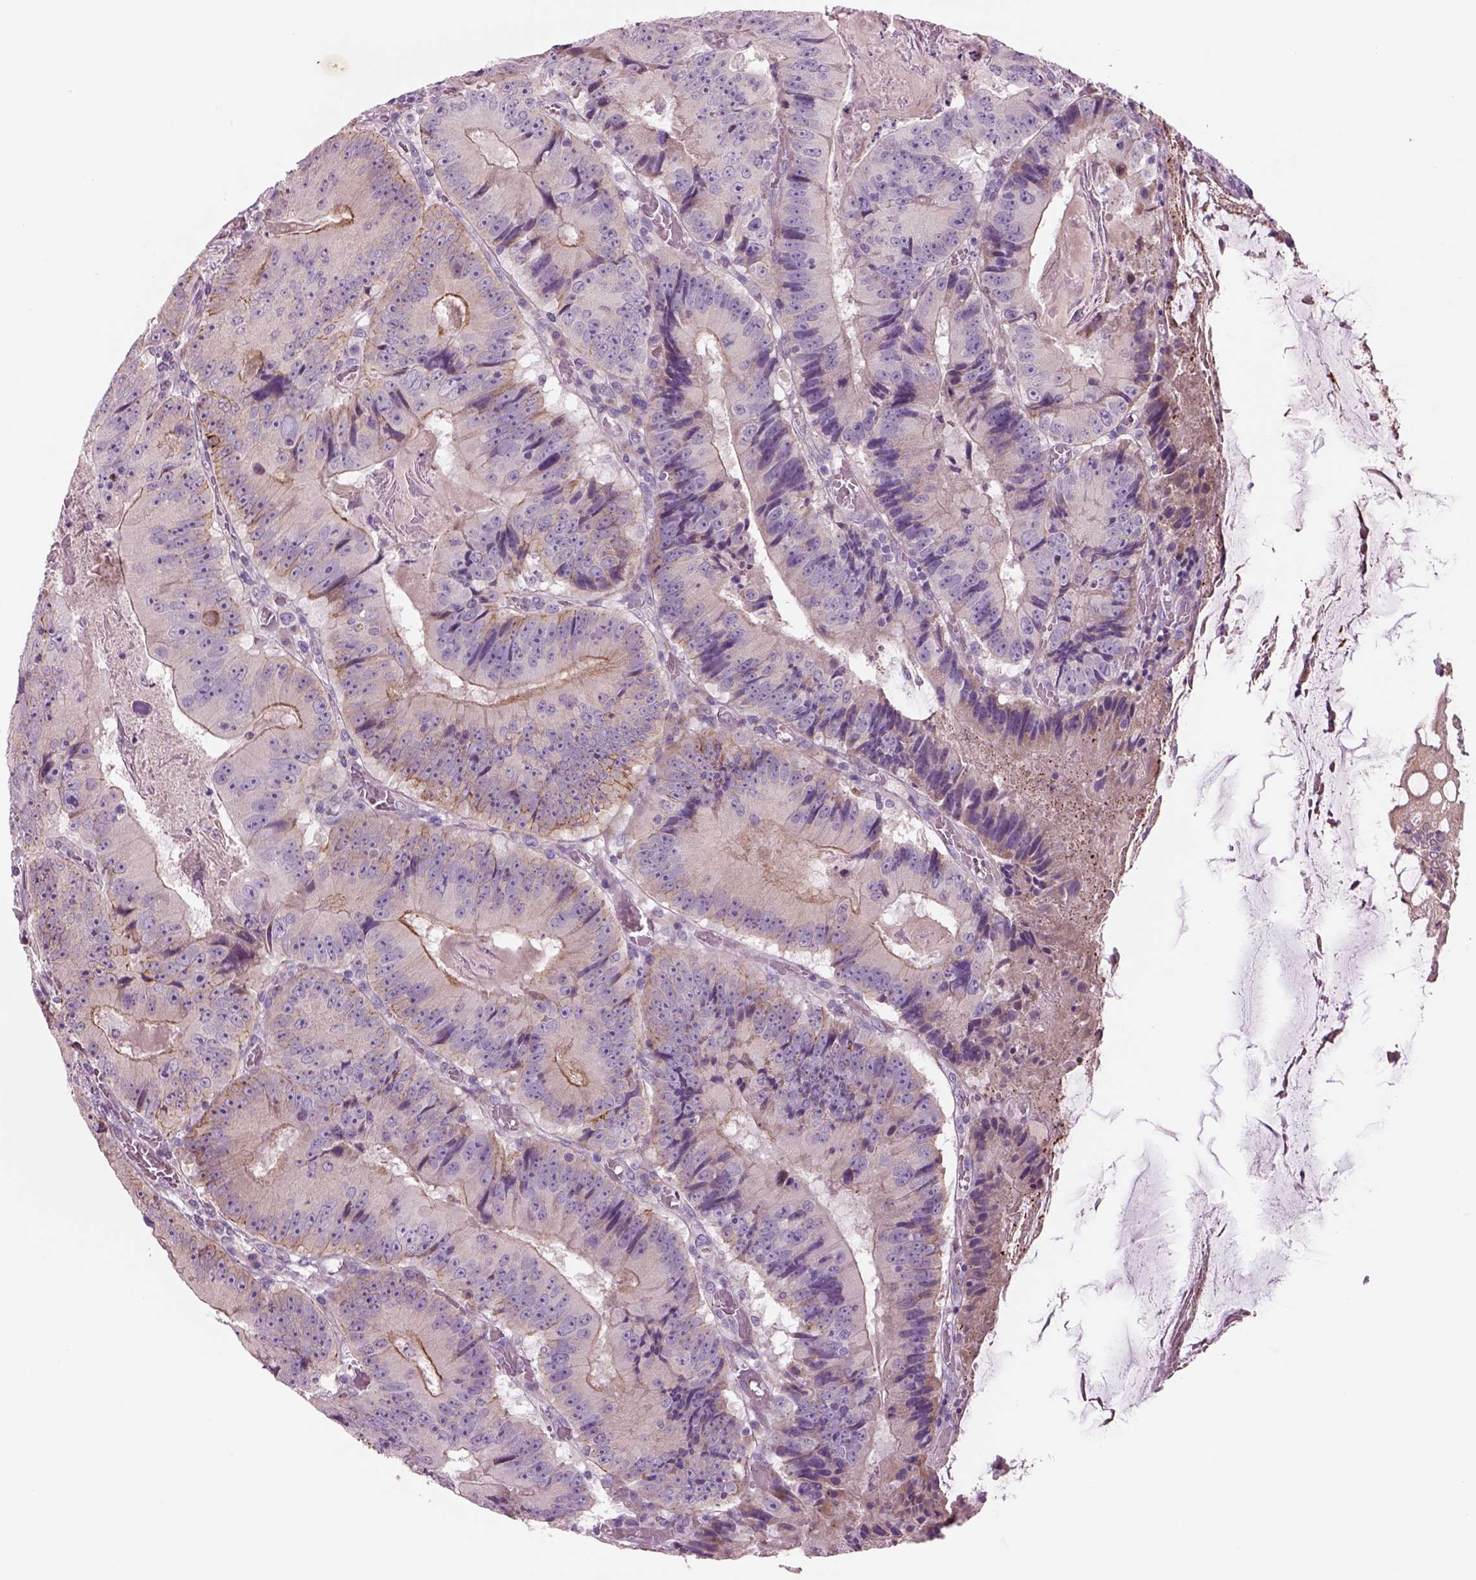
{"staining": {"intensity": "moderate", "quantity": "<25%", "location": "cytoplasmic/membranous"}, "tissue": "colorectal cancer", "cell_type": "Tumor cells", "image_type": "cancer", "snomed": [{"axis": "morphology", "description": "Adenocarcinoma, NOS"}, {"axis": "topography", "description": "Colon"}], "caption": "This is a photomicrograph of IHC staining of colorectal cancer (adenocarcinoma), which shows moderate staining in the cytoplasmic/membranous of tumor cells.", "gene": "PLPP7", "patient": {"sex": "female", "age": 86}}